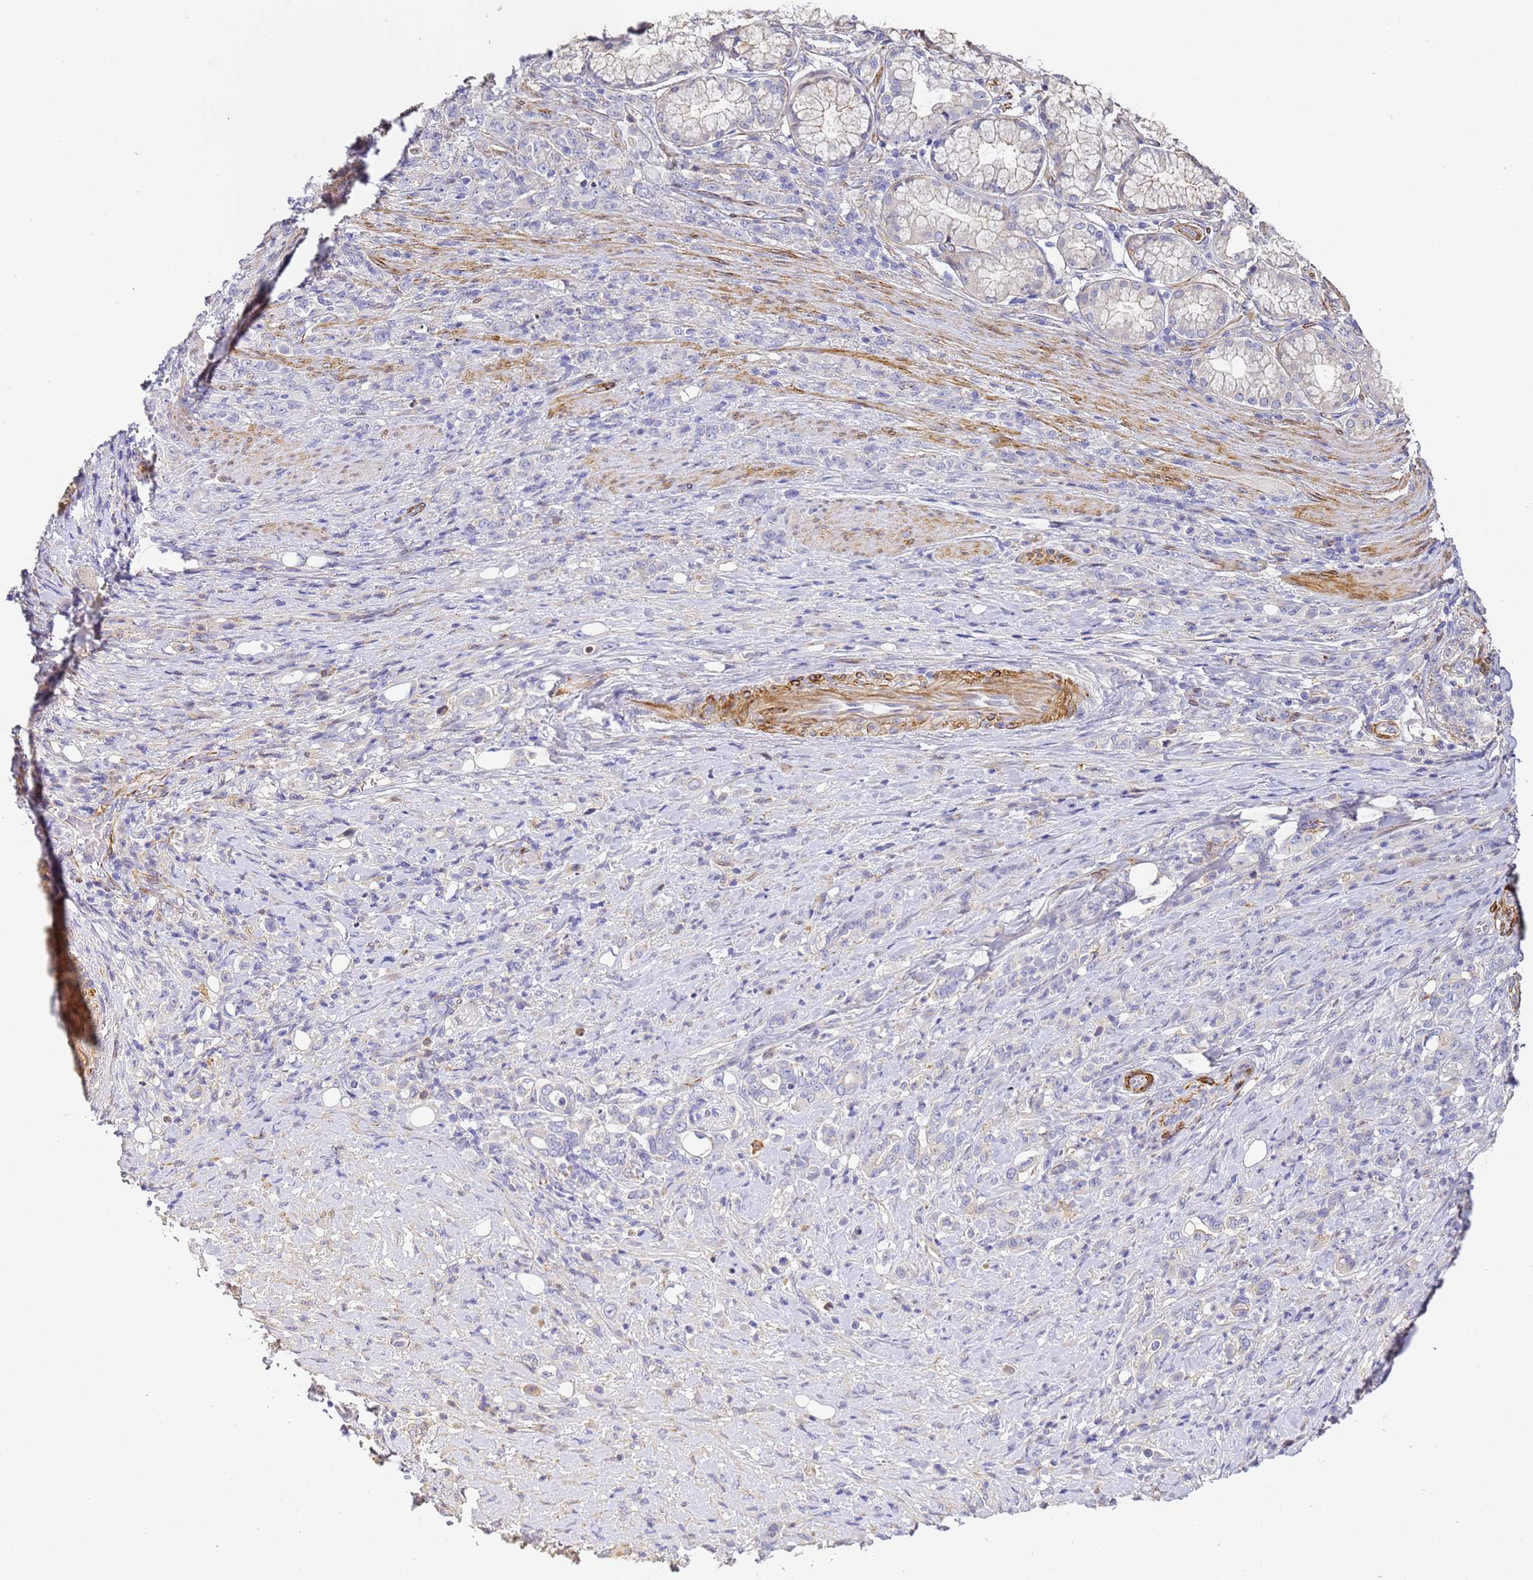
{"staining": {"intensity": "negative", "quantity": "none", "location": "none"}, "tissue": "stomach cancer", "cell_type": "Tumor cells", "image_type": "cancer", "snomed": [{"axis": "morphology", "description": "Adenocarcinoma, NOS"}, {"axis": "topography", "description": "Stomach"}], "caption": "Immunohistochemical staining of human adenocarcinoma (stomach) shows no significant expression in tumor cells.", "gene": "CFH", "patient": {"sex": "female", "age": 79}}